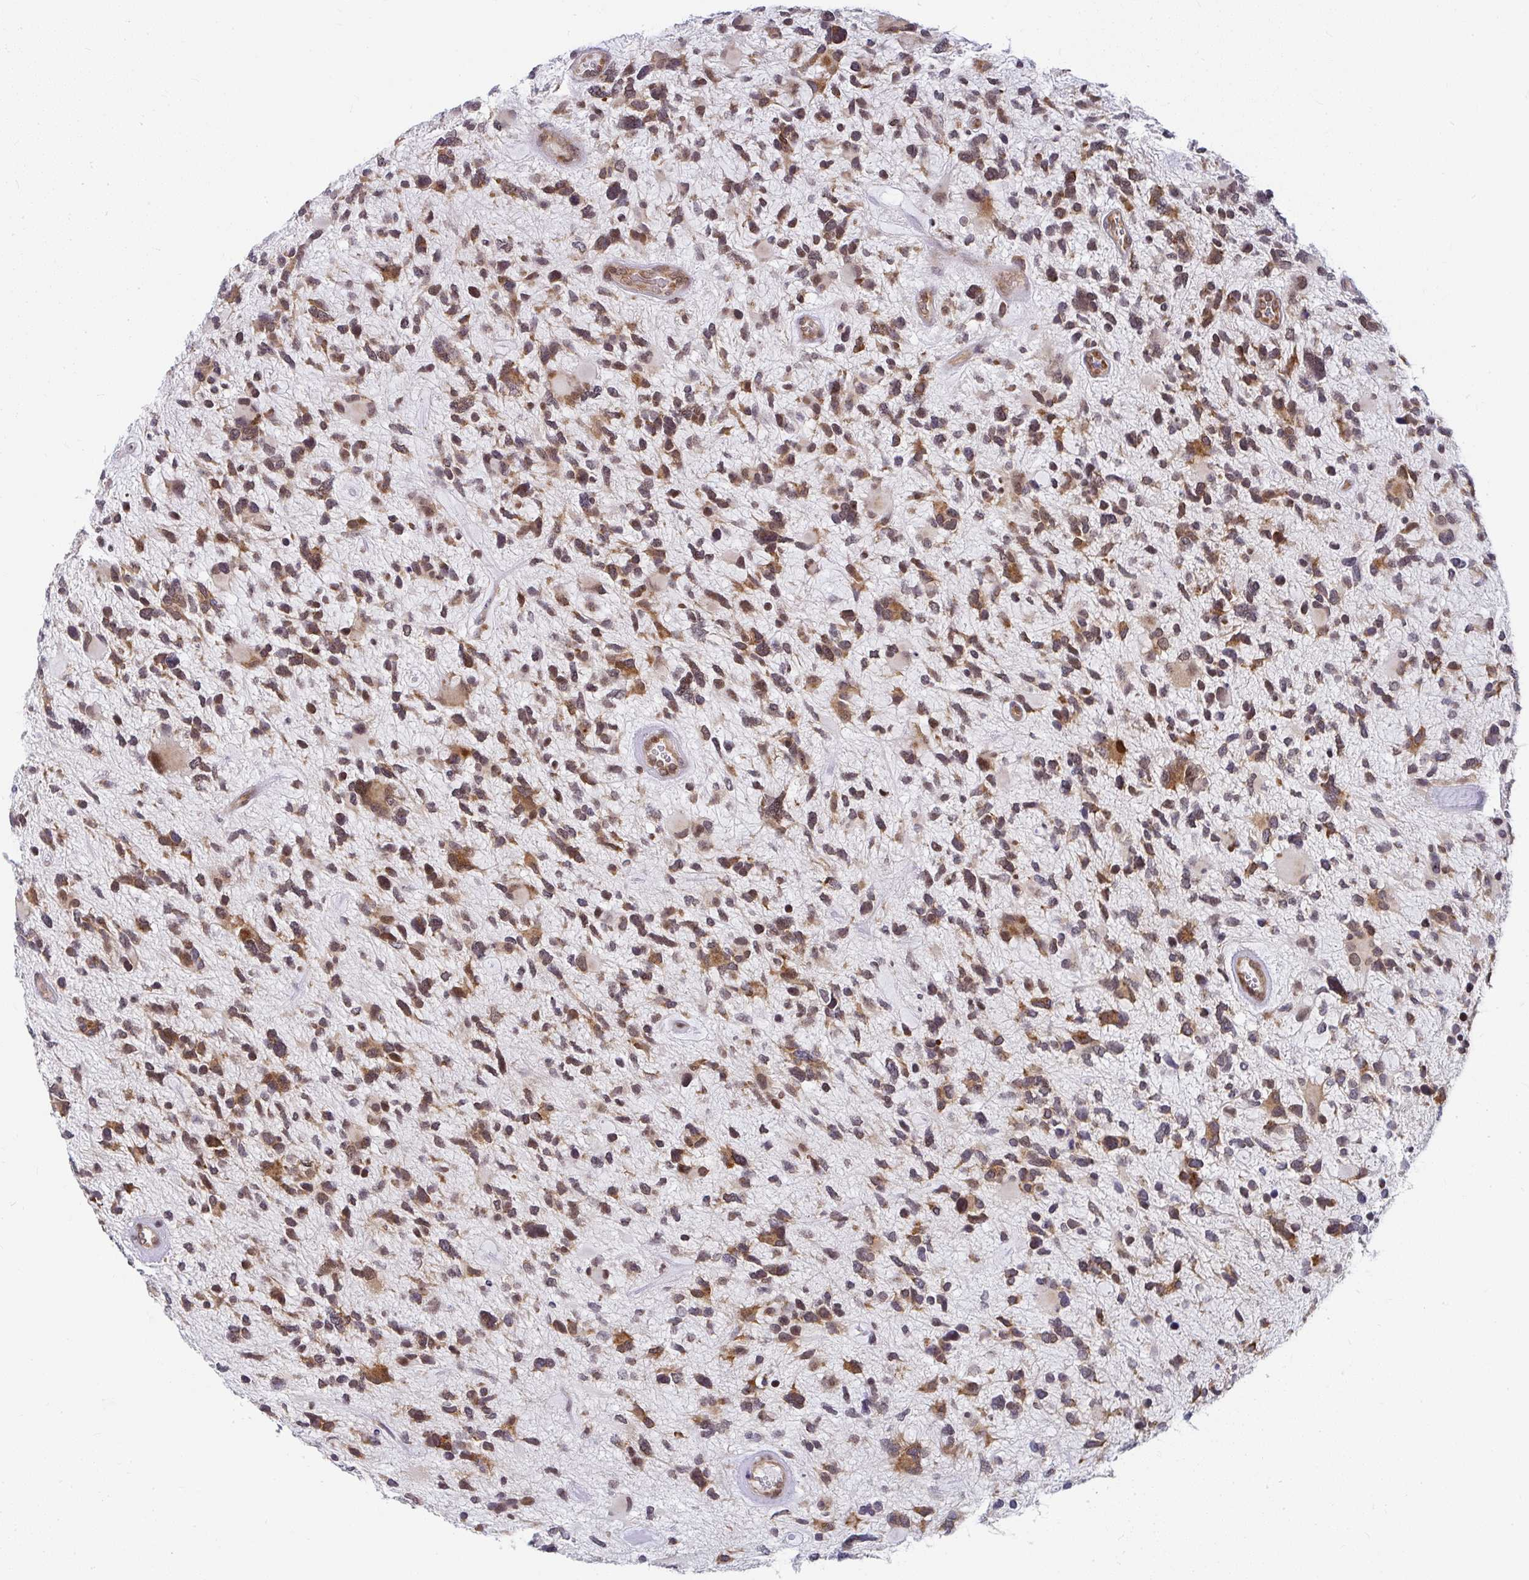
{"staining": {"intensity": "moderate", "quantity": ">75%", "location": "cytoplasmic/membranous,nuclear"}, "tissue": "glioma", "cell_type": "Tumor cells", "image_type": "cancer", "snomed": [{"axis": "morphology", "description": "Glioma, malignant, High grade"}, {"axis": "topography", "description": "Brain"}], "caption": "Immunohistochemical staining of glioma shows medium levels of moderate cytoplasmic/membranous and nuclear expression in approximately >75% of tumor cells.", "gene": "SYNCRIP", "patient": {"sex": "female", "age": 11}}